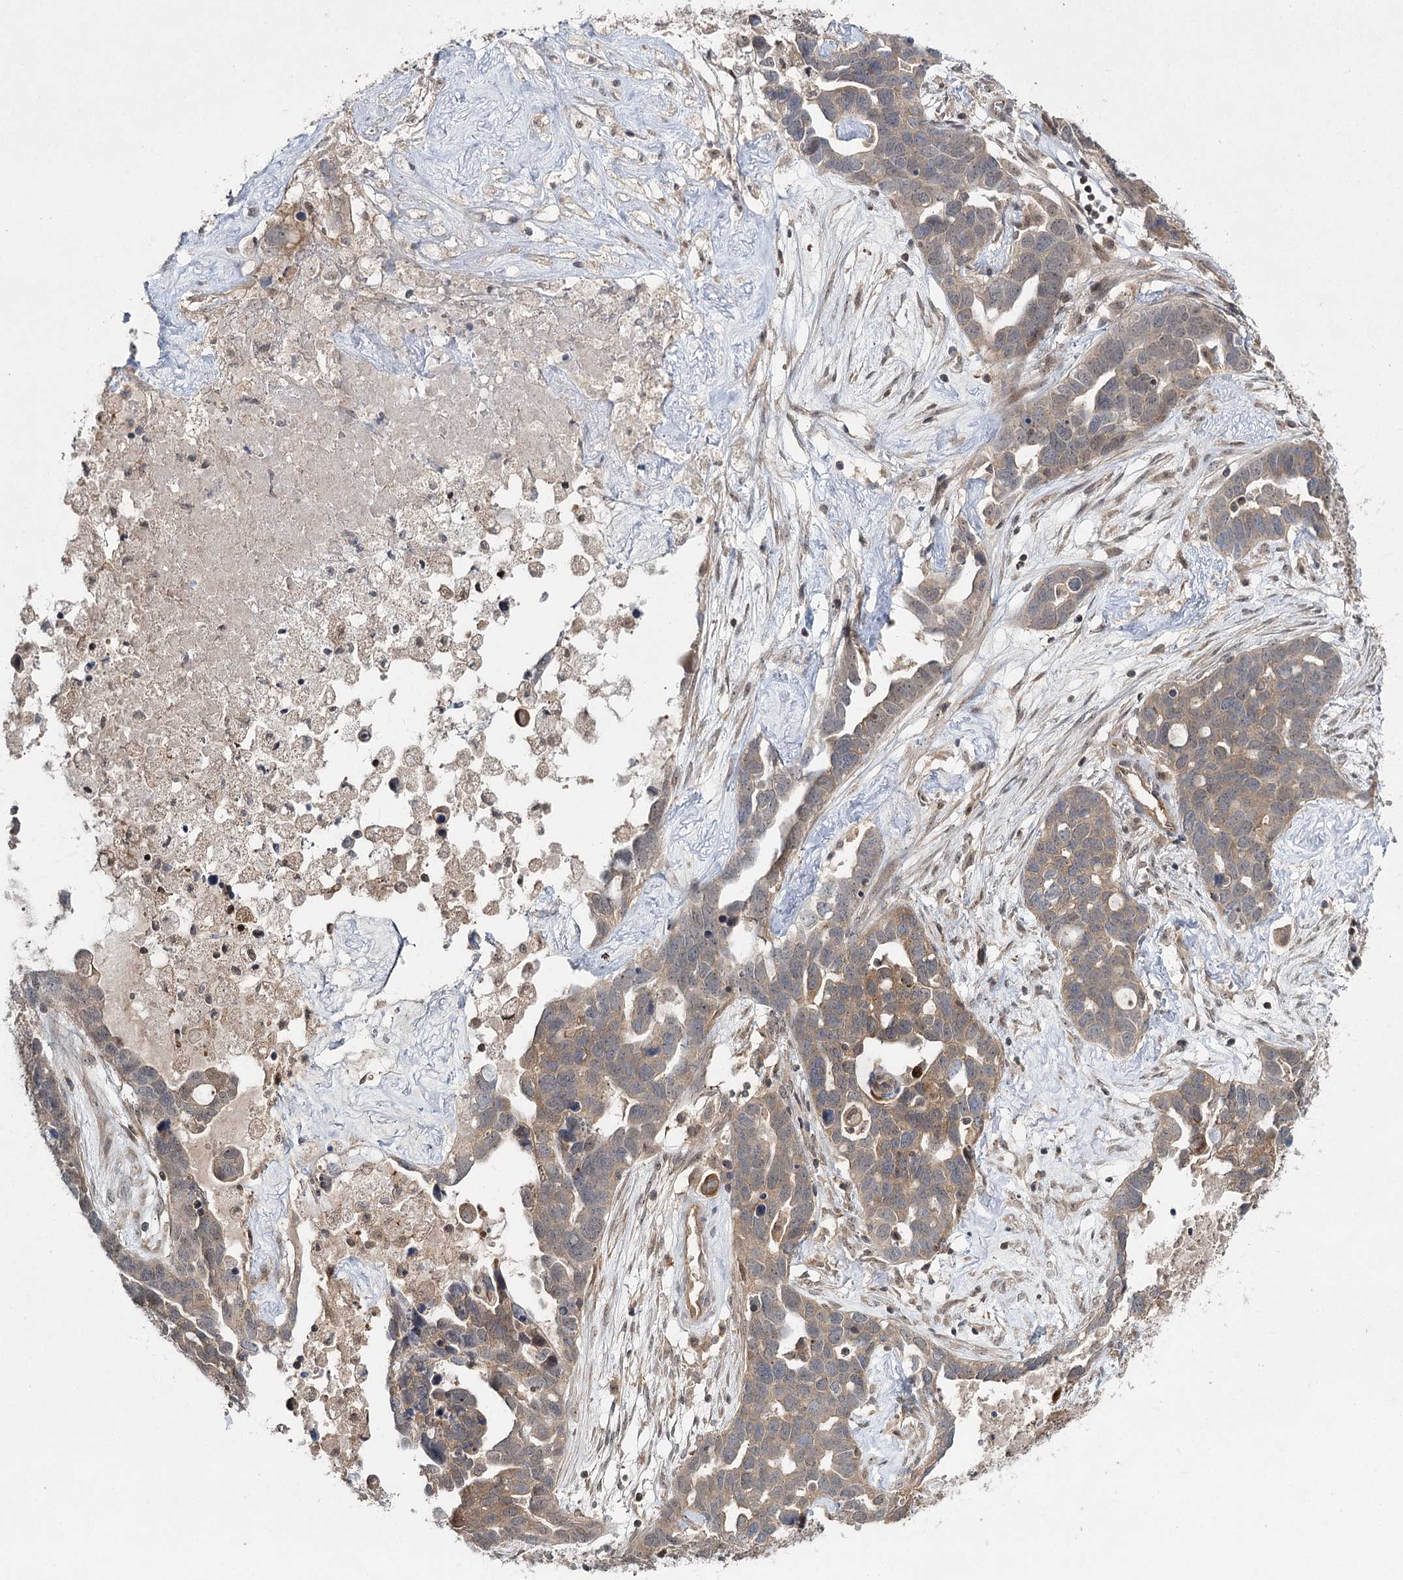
{"staining": {"intensity": "weak", "quantity": ">75%", "location": "cytoplasmic/membranous"}, "tissue": "ovarian cancer", "cell_type": "Tumor cells", "image_type": "cancer", "snomed": [{"axis": "morphology", "description": "Cystadenocarcinoma, serous, NOS"}, {"axis": "topography", "description": "Ovary"}], "caption": "Tumor cells demonstrate low levels of weak cytoplasmic/membranous positivity in about >75% of cells in ovarian cancer. The protein is shown in brown color, while the nuclei are stained blue.", "gene": "WDR44", "patient": {"sex": "female", "age": 54}}